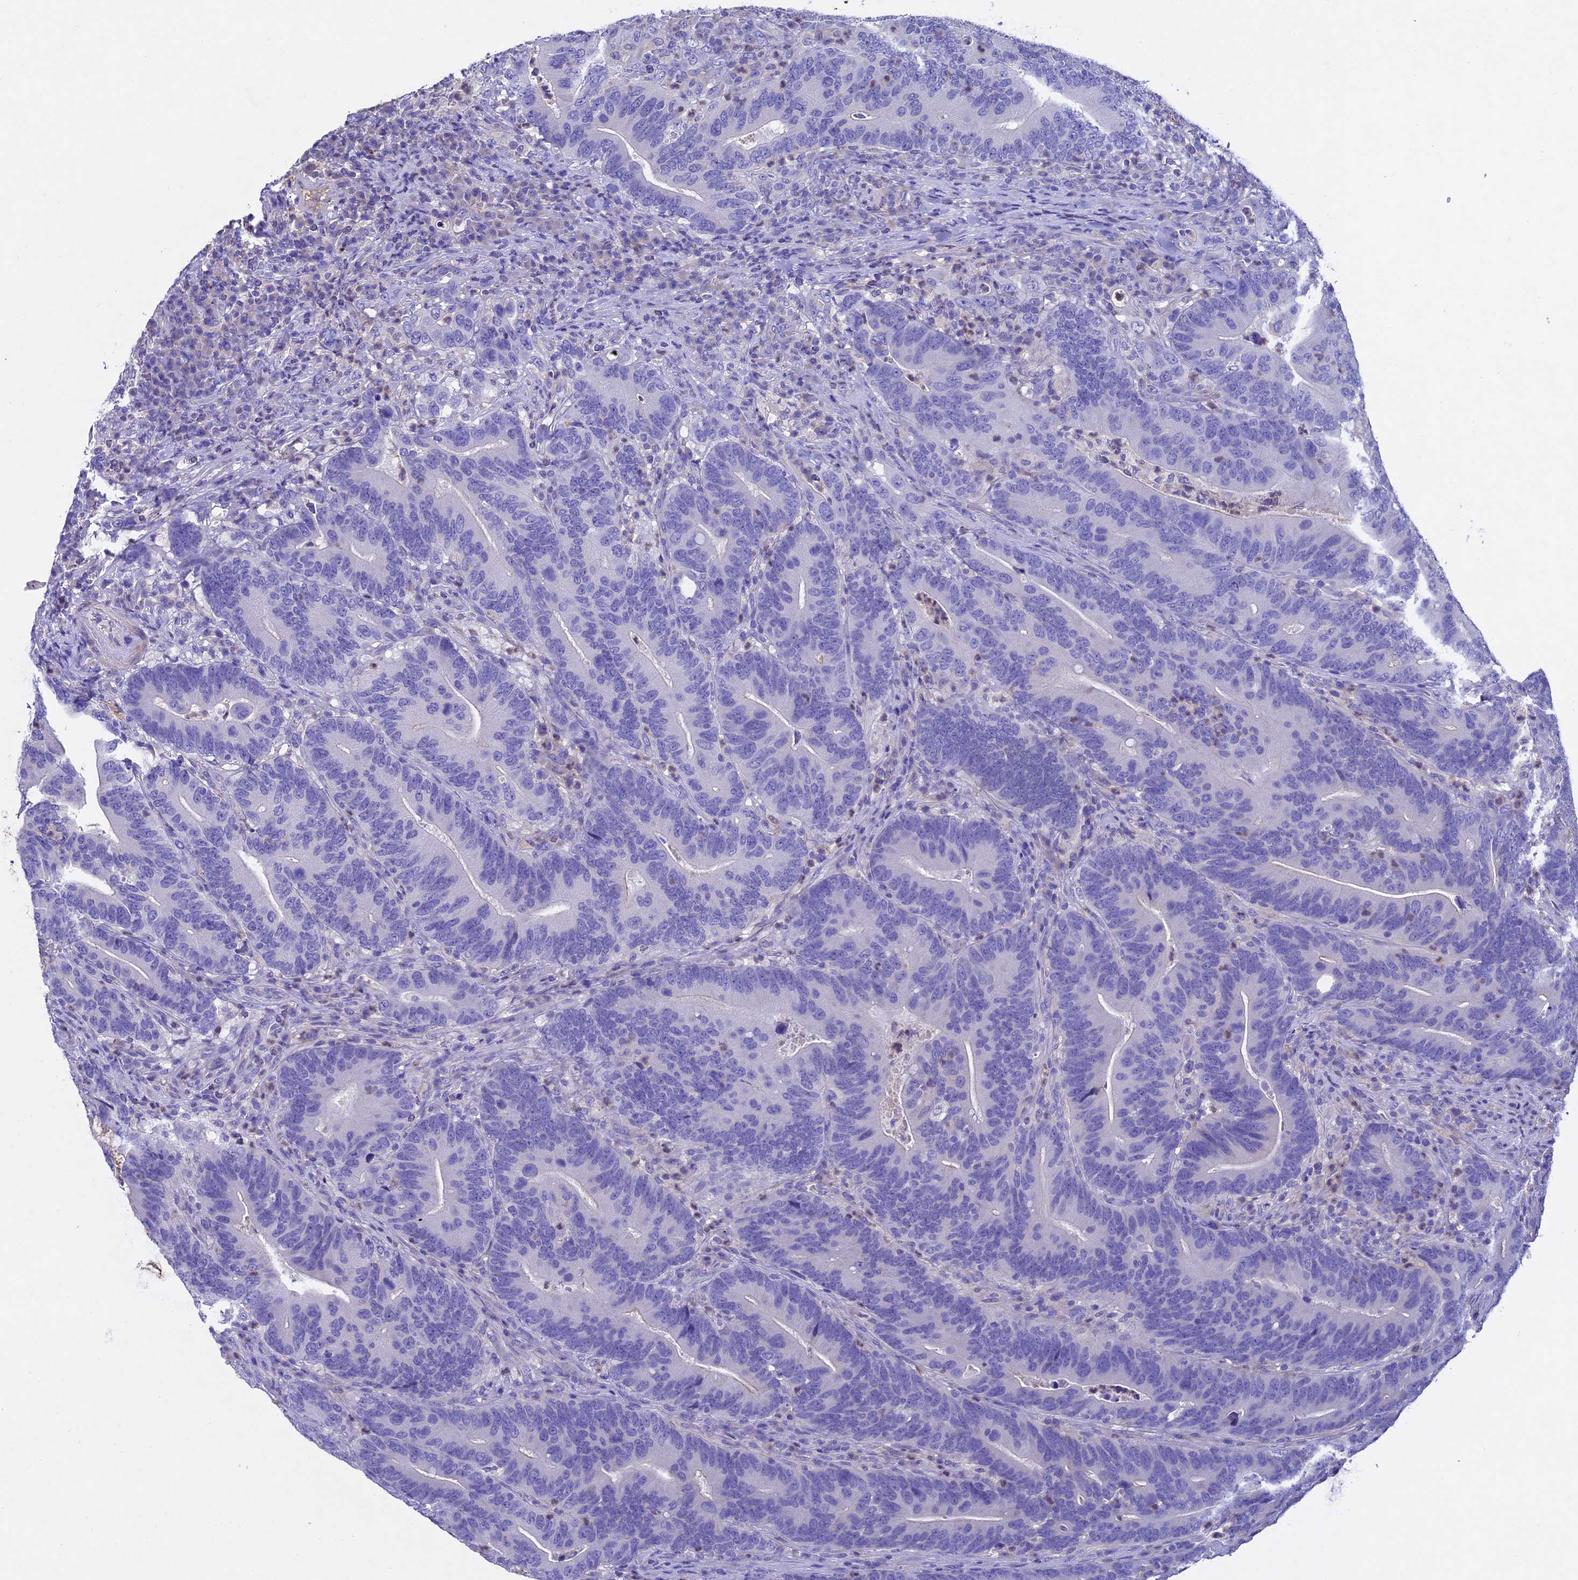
{"staining": {"intensity": "negative", "quantity": "none", "location": "none"}, "tissue": "colorectal cancer", "cell_type": "Tumor cells", "image_type": "cancer", "snomed": [{"axis": "morphology", "description": "Adenocarcinoma, NOS"}, {"axis": "topography", "description": "Colon"}], "caption": "There is no significant expression in tumor cells of colorectal cancer.", "gene": "TGDS", "patient": {"sex": "female", "age": 66}}